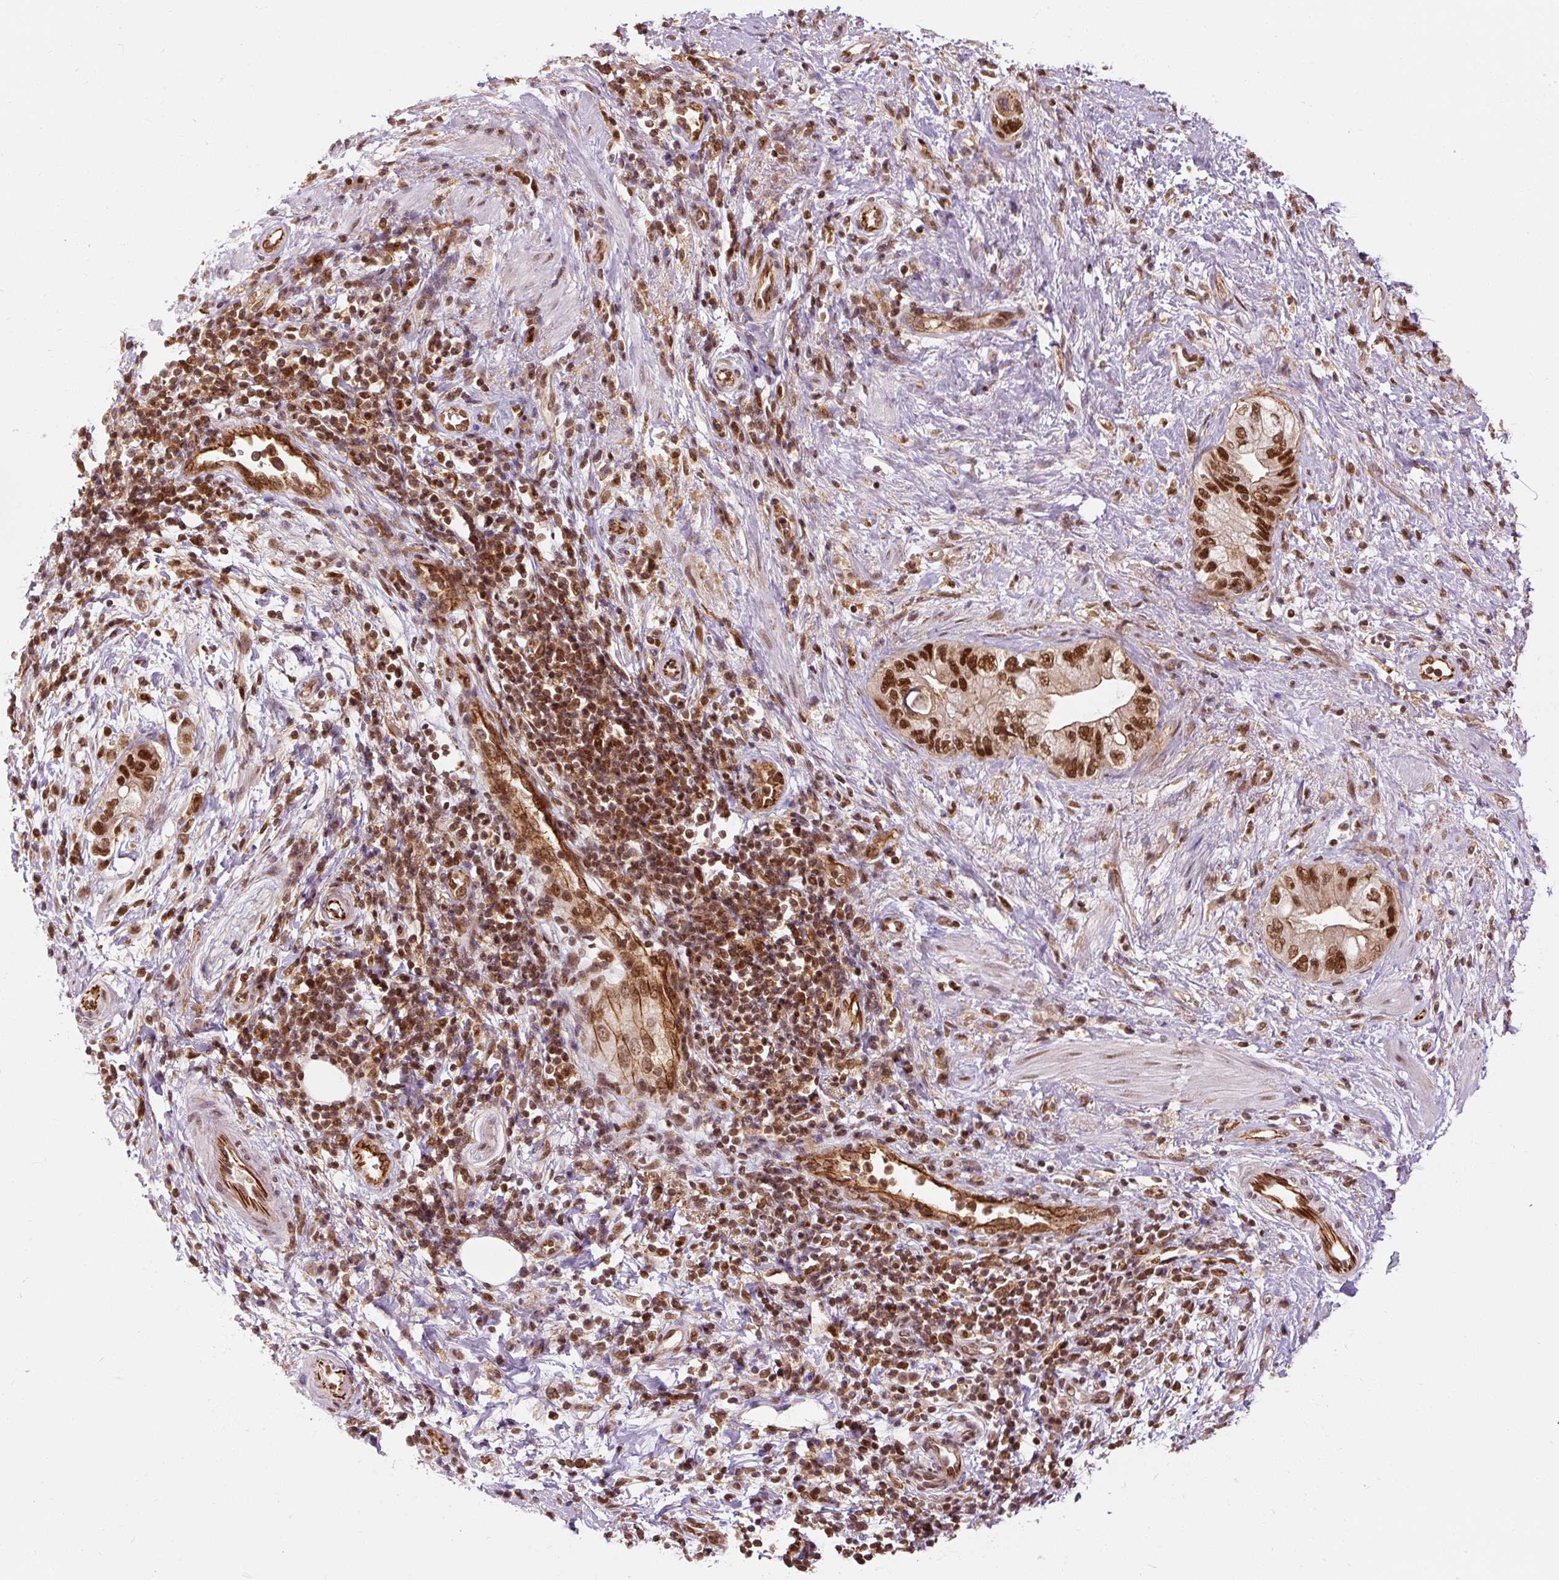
{"staining": {"intensity": "strong", "quantity": ">75%", "location": "nuclear"}, "tissue": "pancreatic cancer", "cell_type": "Tumor cells", "image_type": "cancer", "snomed": [{"axis": "morphology", "description": "Adenocarcinoma, NOS"}, {"axis": "topography", "description": "Pancreas"}], "caption": "Human pancreatic adenocarcinoma stained for a protein (brown) shows strong nuclear positive expression in approximately >75% of tumor cells.", "gene": "CSTF1", "patient": {"sex": "female", "age": 73}}